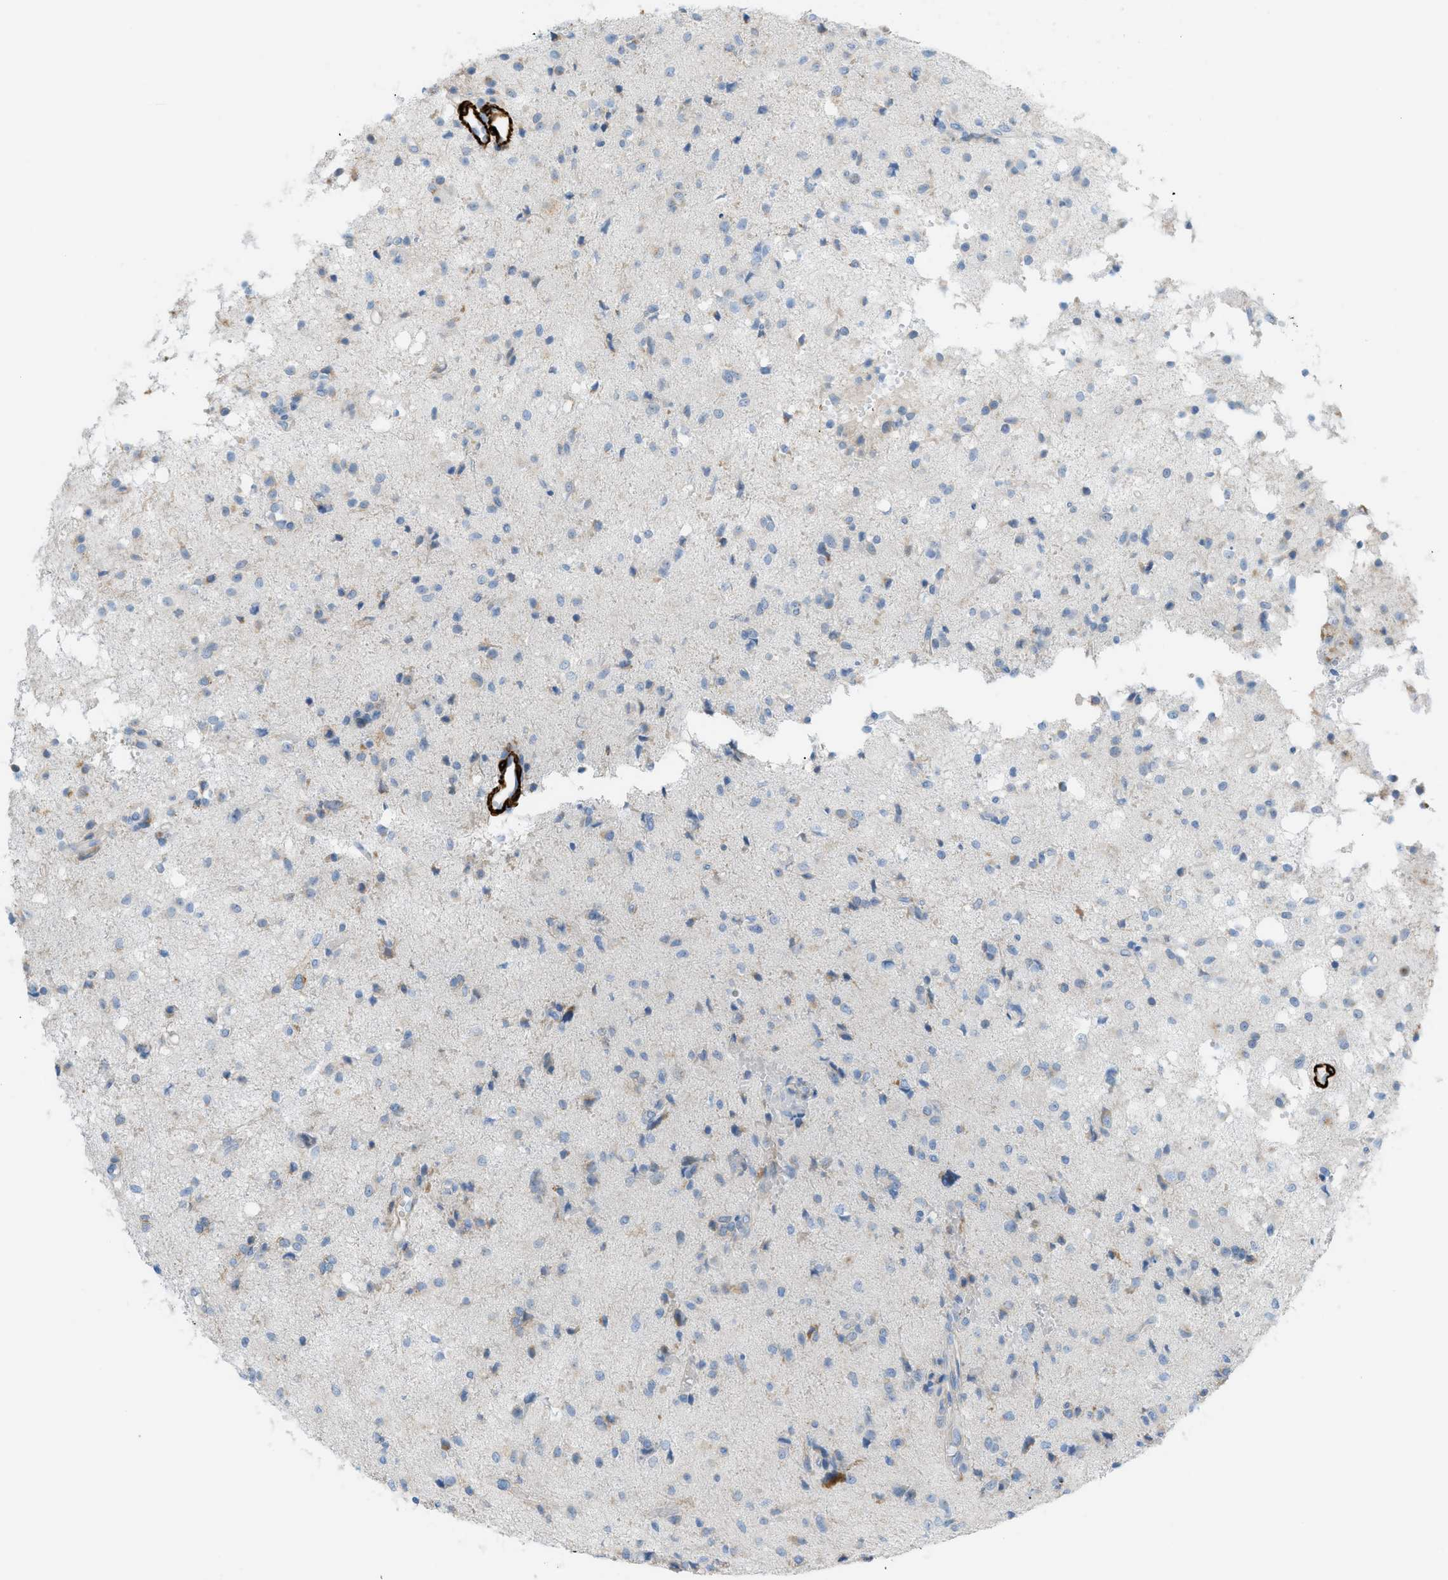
{"staining": {"intensity": "negative", "quantity": "none", "location": "none"}, "tissue": "glioma", "cell_type": "Tumor cells", "image_type": "cancer", "snomed": [{"axis": "morphology", "description": "Glioma, malignant, High grade"}, {"axis": "topography", "description": "Brain"}], "caption": "Immunohistochemical staining of glioma exhibits no significant staining in tumor cells.", "gene": "MYH11", "patient": {"sex": "female", "age": 59}}